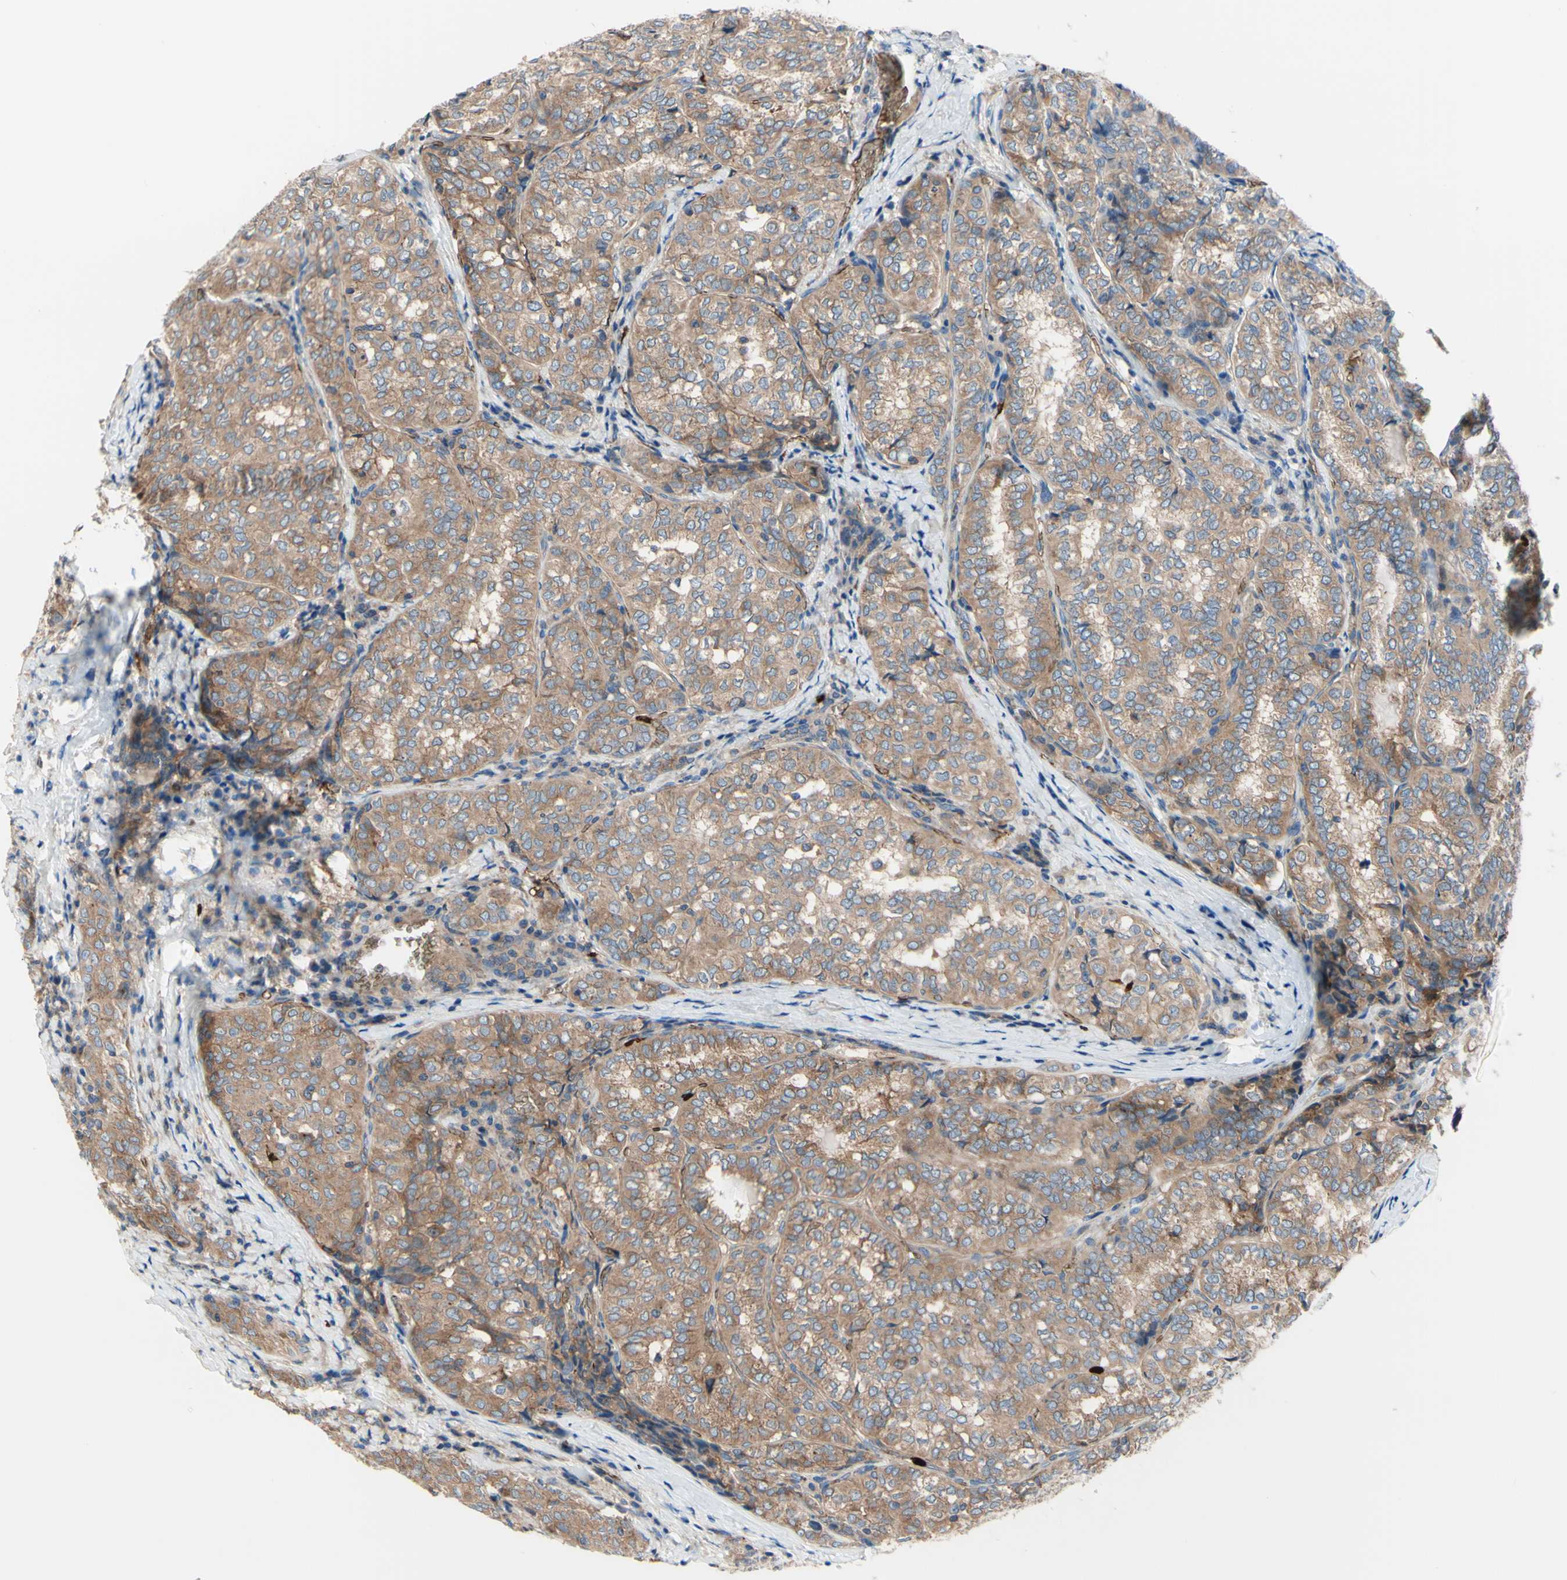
{"staining": {"intensity": "moderate", "quantity": ">75%", "location": "cytoplasmic/membranous"}, "tissue": "thyroid cancer", "cell_type": "Tumor cells", "image_type": "cancer", "snomed": [{"axis": "morphology", "description": "Normal tissue, NOS"}, {"axis": "morphology", "description": "Papillary adenocarcinoma, NOS"}, {"axis": "topography", "description": "Thyroid gland"}], "caption": "Brown immunohistochemical staining in thyroid cancer (papillary adenocarcinoma) exhibits moderate cytoplasmic/membranous expression in about >75% of tumor cells.", "gene": "USP9X", "patient": {"sex": "female", "age": 30}}